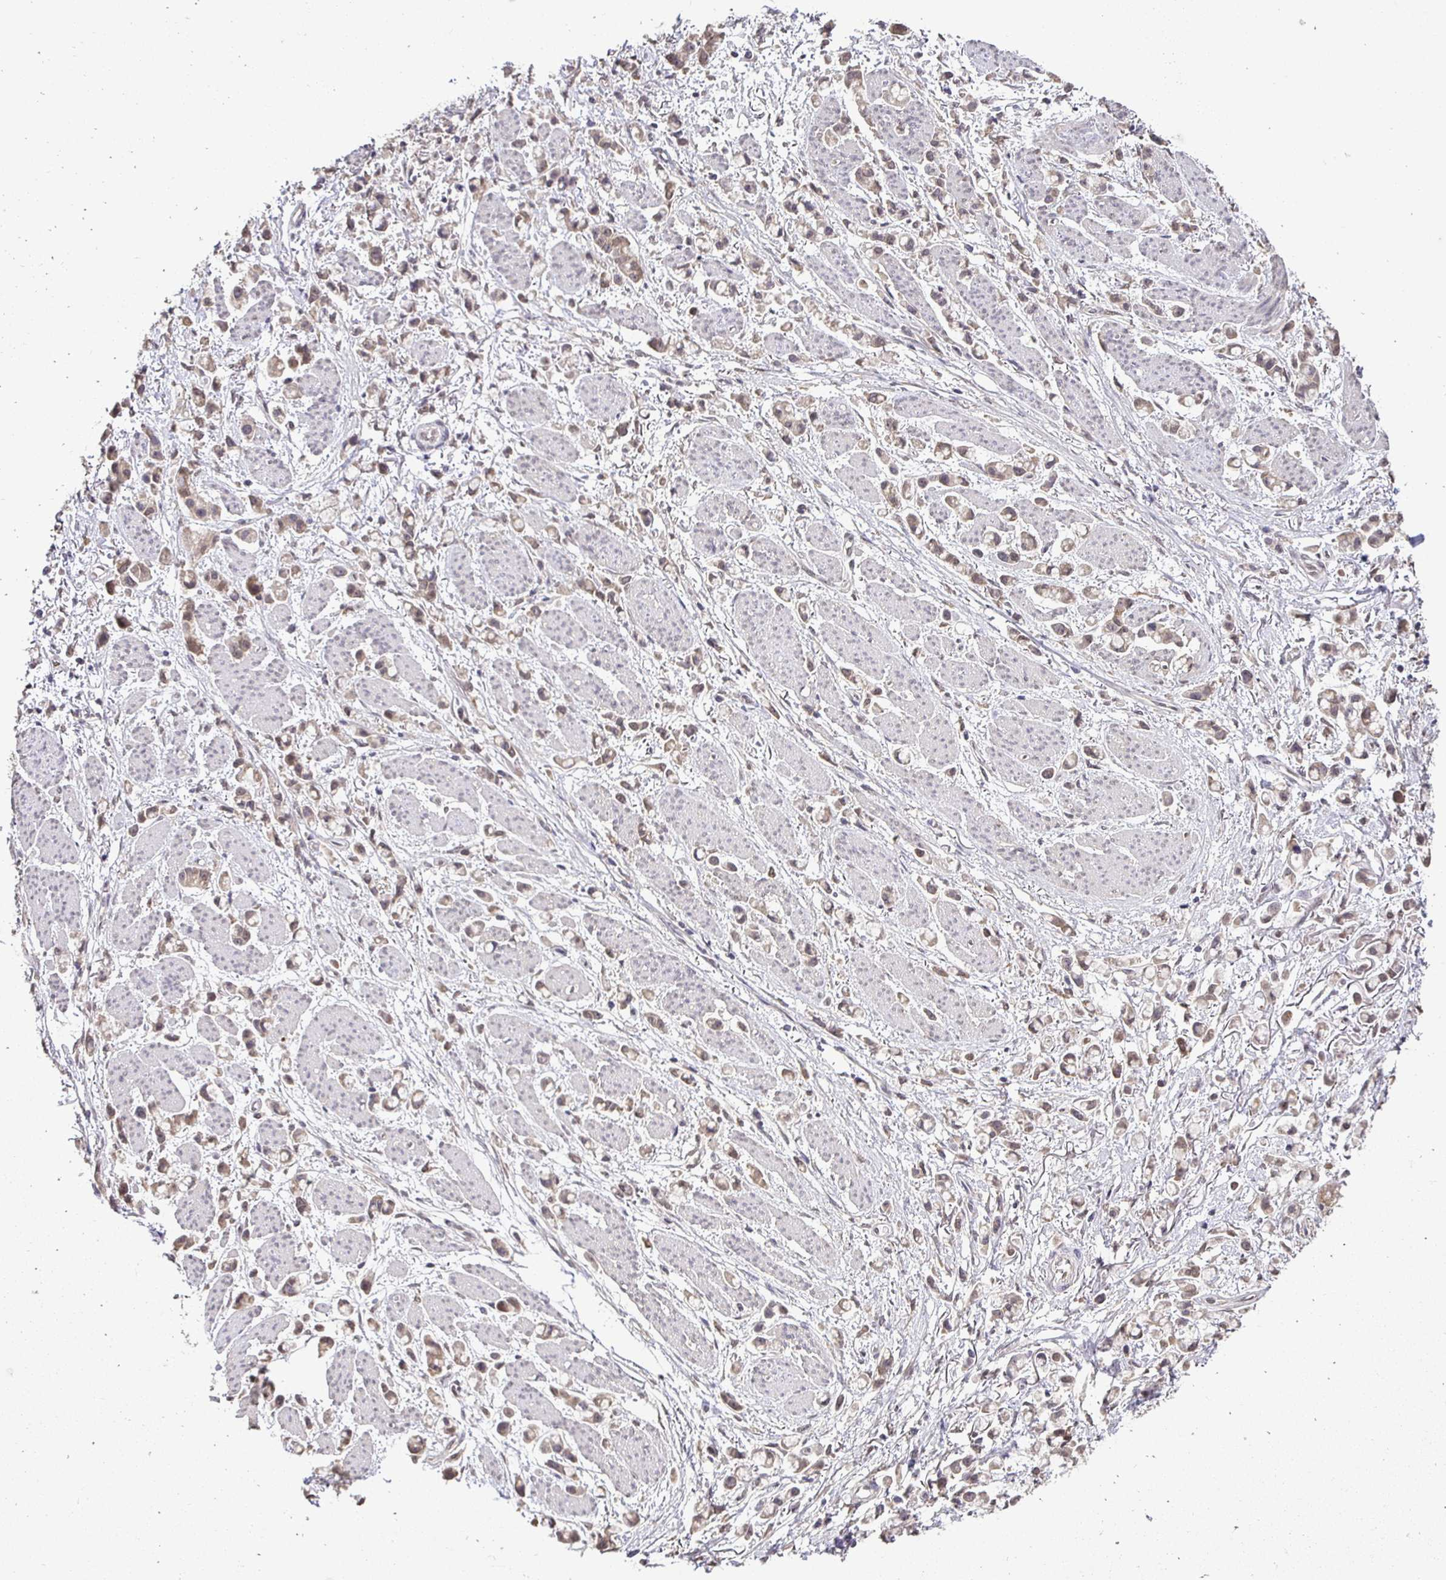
{"staining": {"intensity": "weak", "quantity": ">75%", "location": "cytoplasmic/membranous"}, "tissue": "stomach cancer", "cell_type": "Tumor cells", "image_type": "cancer", "snomed": [{"axis": "morphology", "description": "Adenocarcinoma, NOS"}, {"axis": "topography", "description": "Stomach"}], "caption": "The micrograph reveals immunohistochemical staining of adenocarcinoma (stomach). There is weak cytoplasmic/membranous expression is seen in about >75% of tumor cells. (brown staining indicates protein expression, while blue staining denotes nuclei).", "gene": "RHEBL1", "patient": {"sex": "female", "age": 81}}